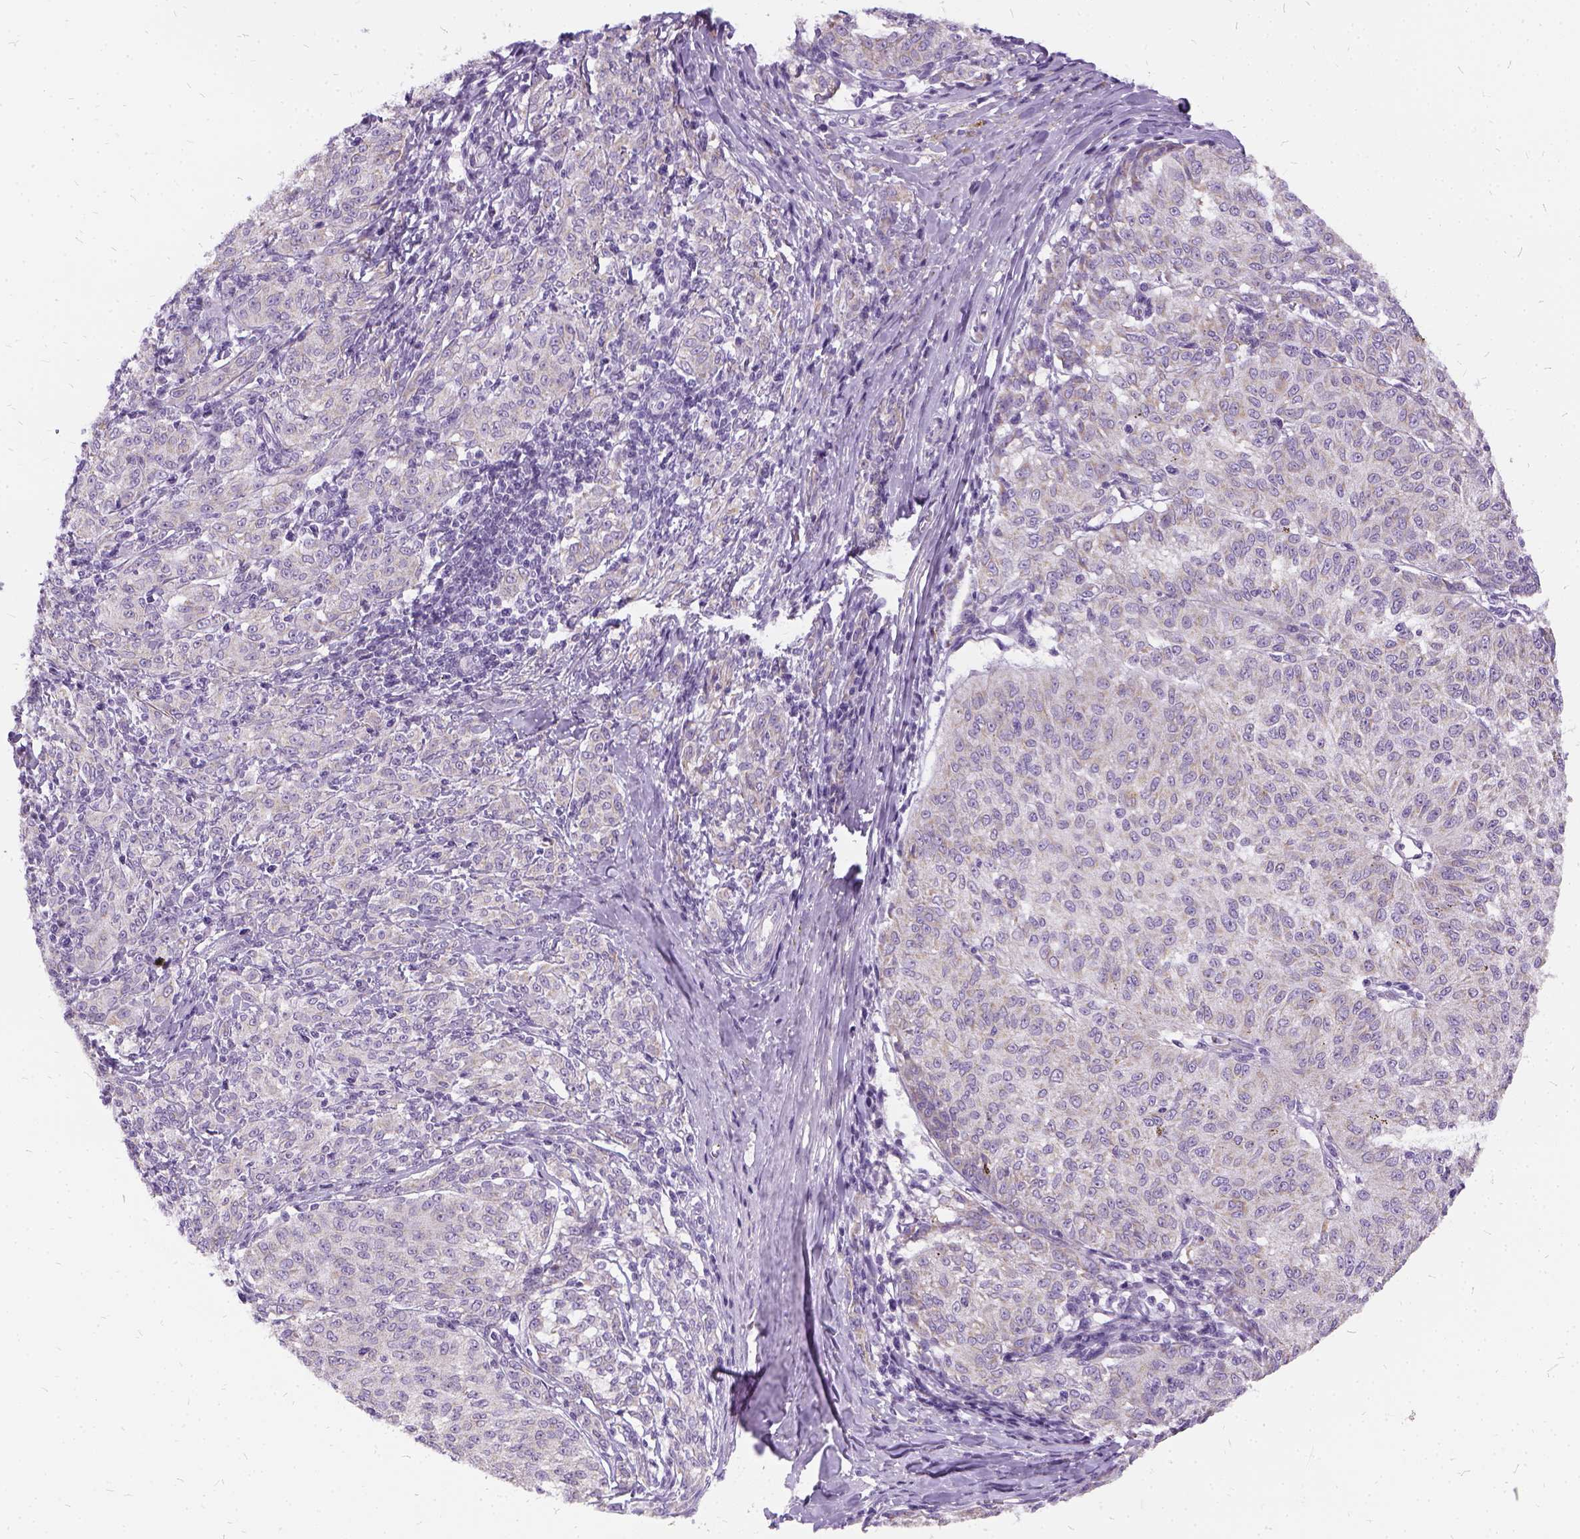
{"staining": {"intensity": "weak", "quantity": ">75%", "location": "cytoplasmic/membranous"}, "tissue": "melanoma", "cell_type": "Tumor cells", "image_type": "cancer", "snomed": [{"axis": "morphology", "description": "Malignant melanoma, NOS"}, {"axis": "topography", "description": "Skin"}], "caption": "Protein staining exhibits weak cytoplasmic/membranous expression in approximately >75% of tumor cells in melanoma.", "gene": "FDX1", "patient": {"sex": "female", "age": 72}}